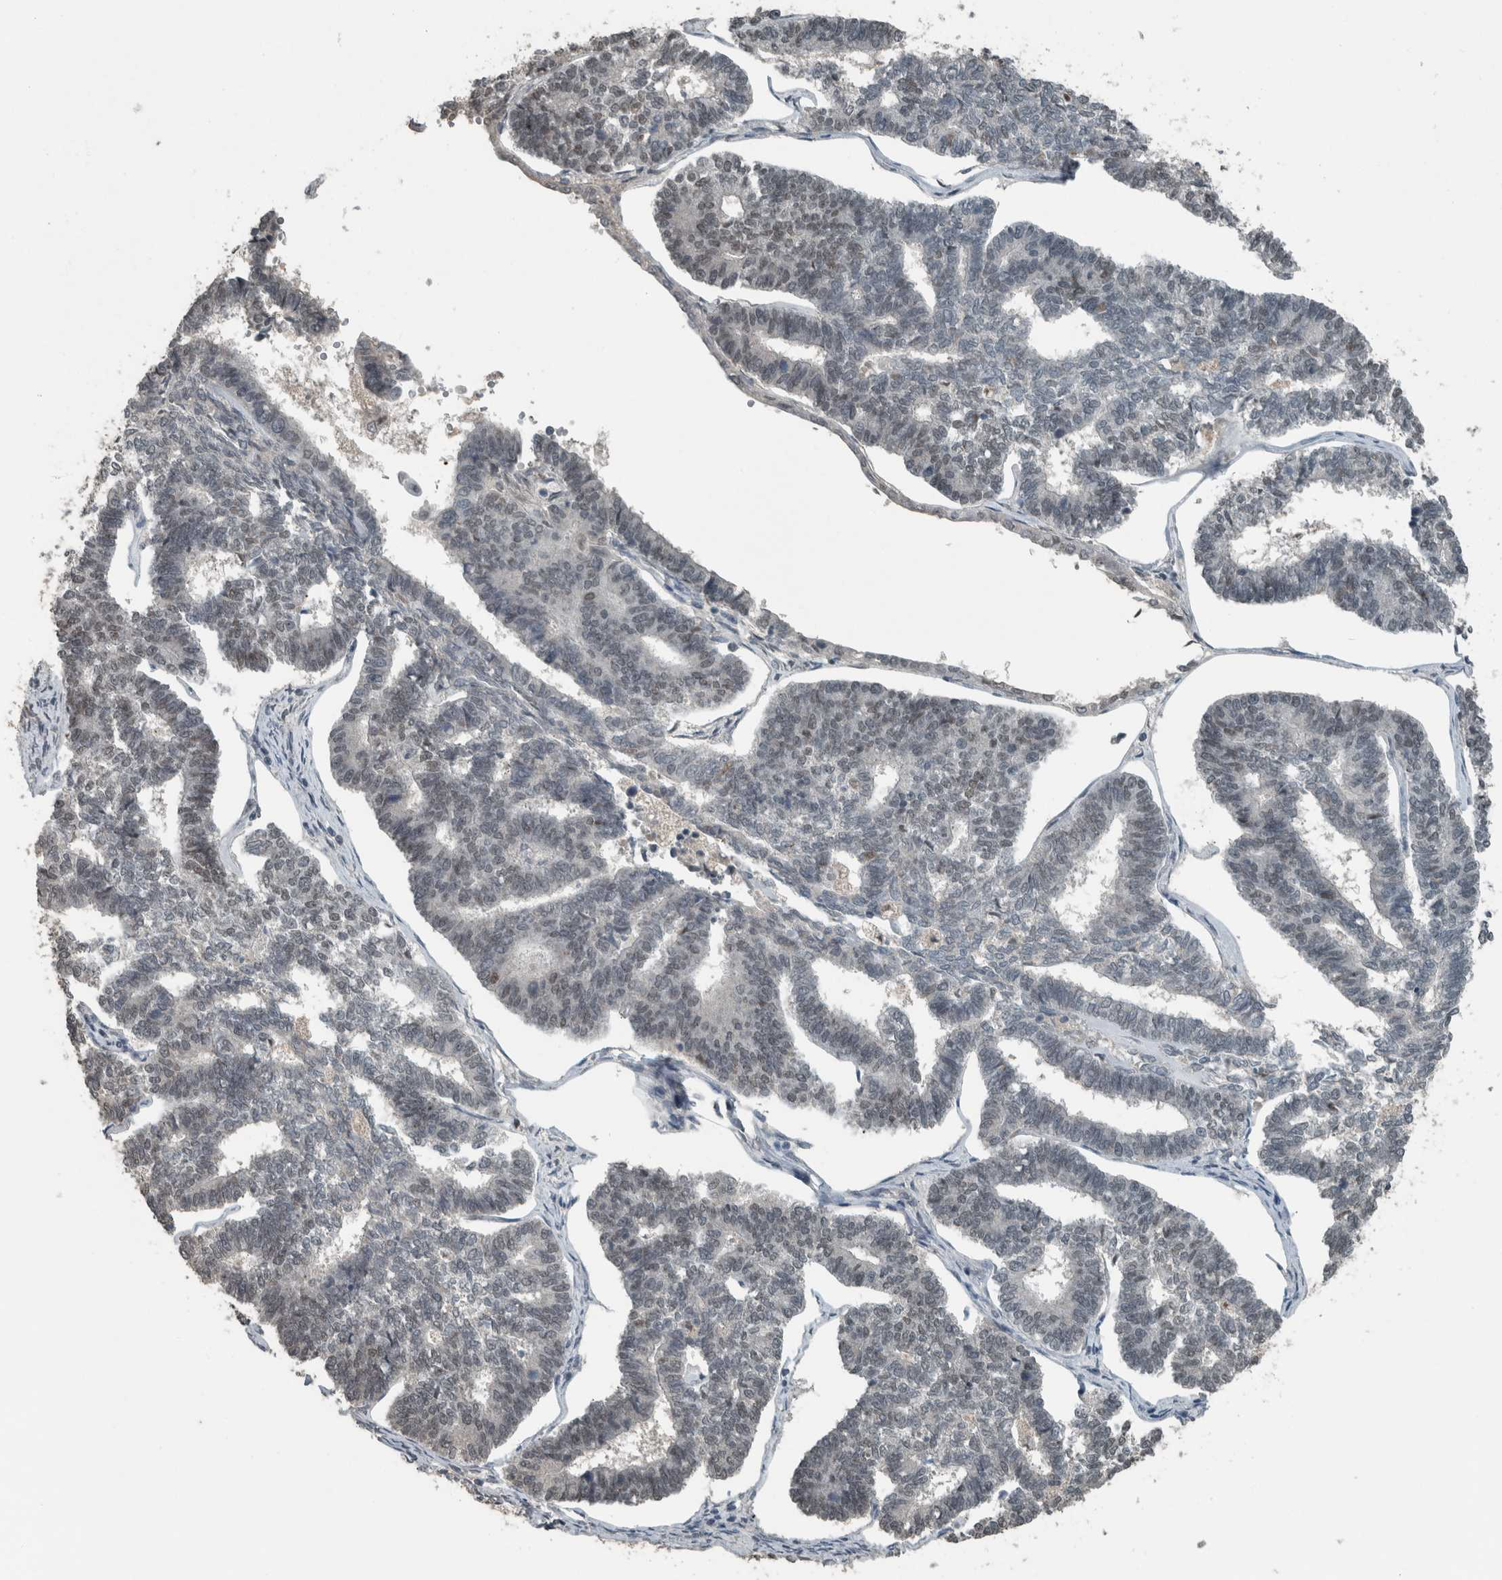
{"staining": {"intensity": "weak", "quantity": "<25%", "location": "nuclear"}, "tissue": "endometrial cancer", "cell_type": "Tumor cells", "image_type": "cancer", "snomed": [{"axis": "morphology", "description": "Adenocarcinoma, NOS"}, {"axis": "topography", "description": "Endometrium"}], "caption": "Tumor cells show no significant staining in adenocarcinoma (endometrial). (Immunohistochemistry (ihc), brightfield microscopy, high magnification).", "gene": "ZNF24", "patient": {"sex": "female", "age": 70}}